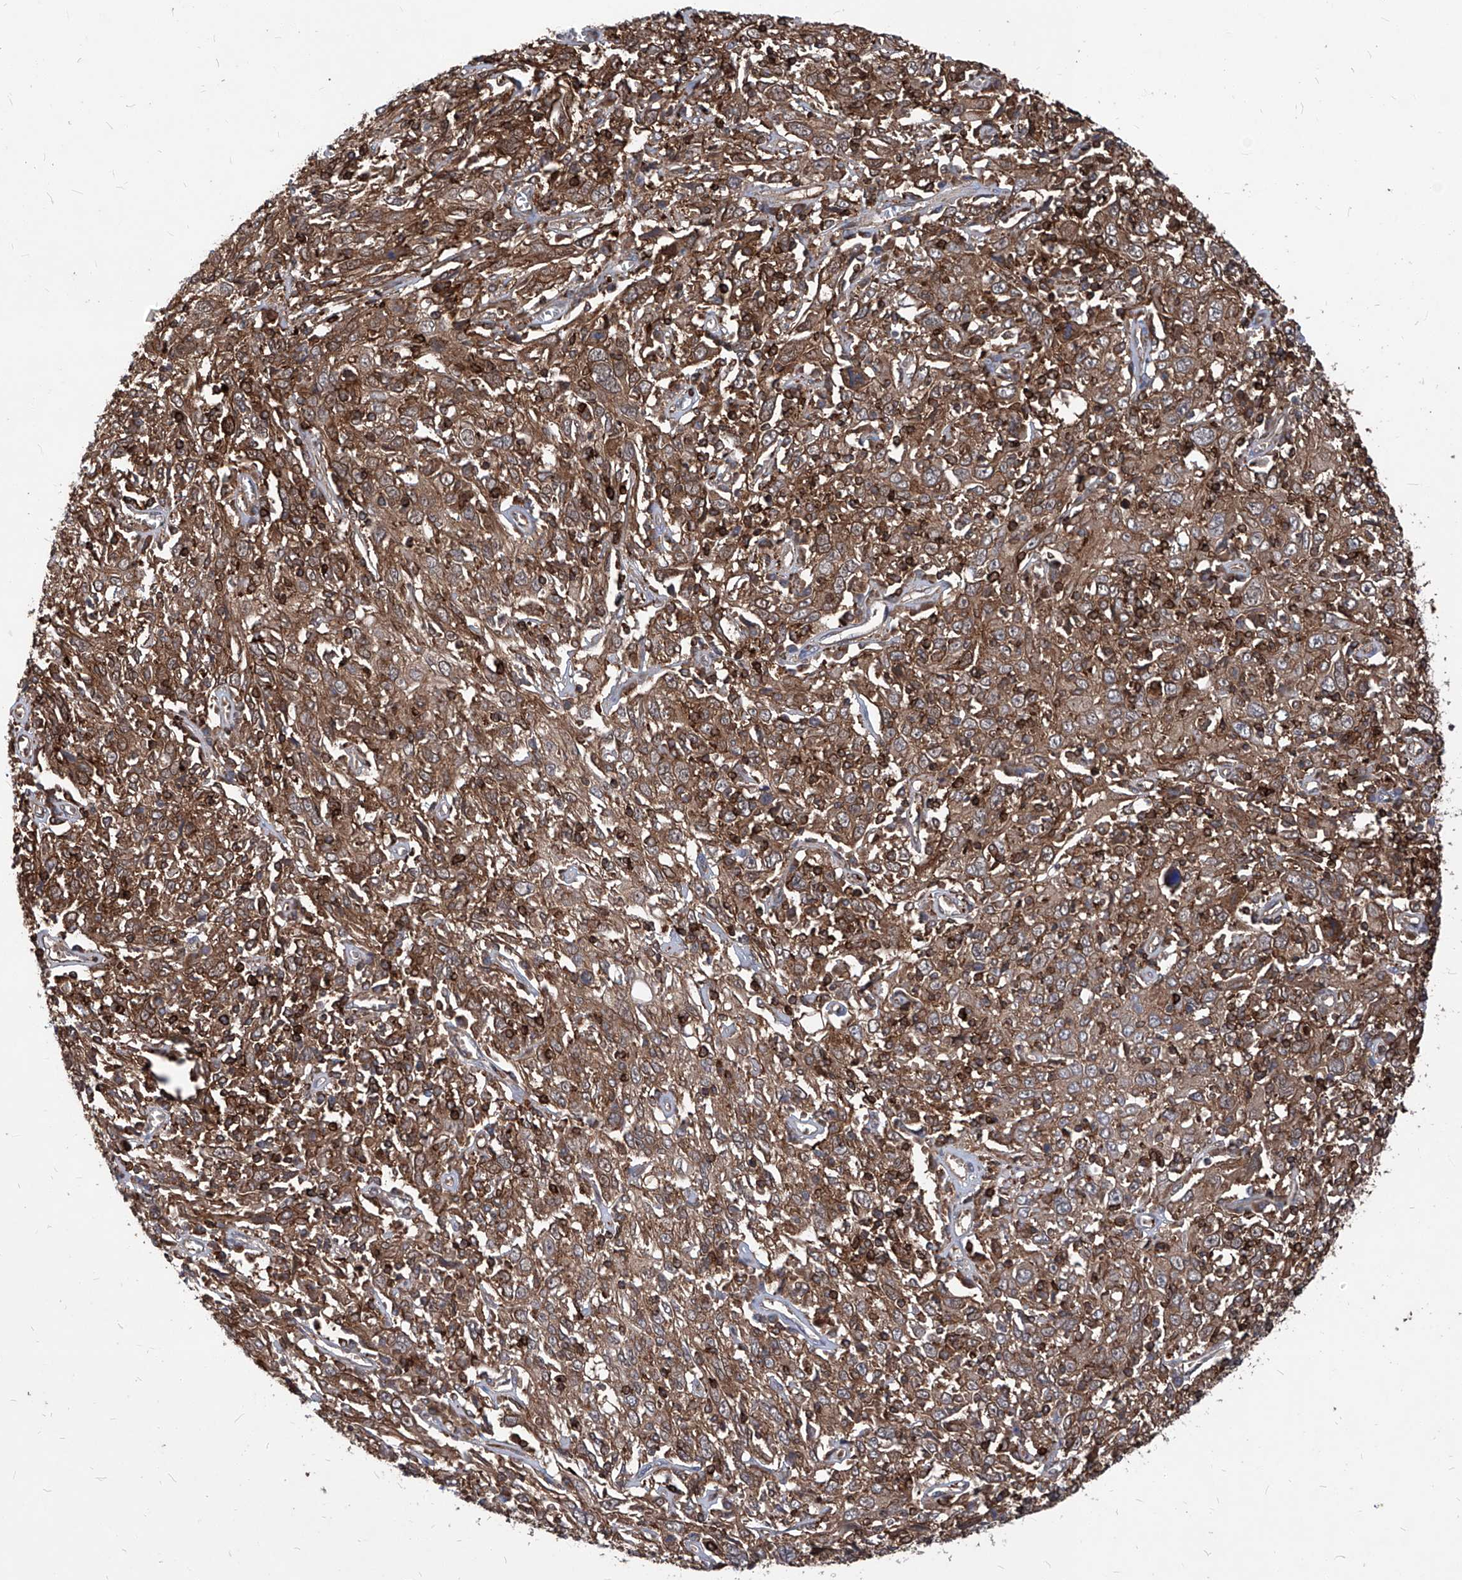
{"staining": {"intensity": "moderate", "quantity": ">75%", "location": "cytoplasmic/membranous"}, "tissue": "cervical cancer", "cell_type": "Tumor cells", "image_type": "cancer", "snomed": [{"axis": "morphology", "description": "Squamous cell carcinoma, NOS"}, {"axis": "topography", "description": "Cervix"}], "caption": "An immunohistochemistry (IHC) photomicrograph of neoplastic tissue is shown. Protein staining in brown shows moderate cytoplasmic/membranous positivity in squamous cell carcinoma (cervical) within tumor cells. (Brightfield microscopy of DAB IHC at high magnification).", "gene": "ABRACL", "patient": {"sex": "female", "age": 46}}